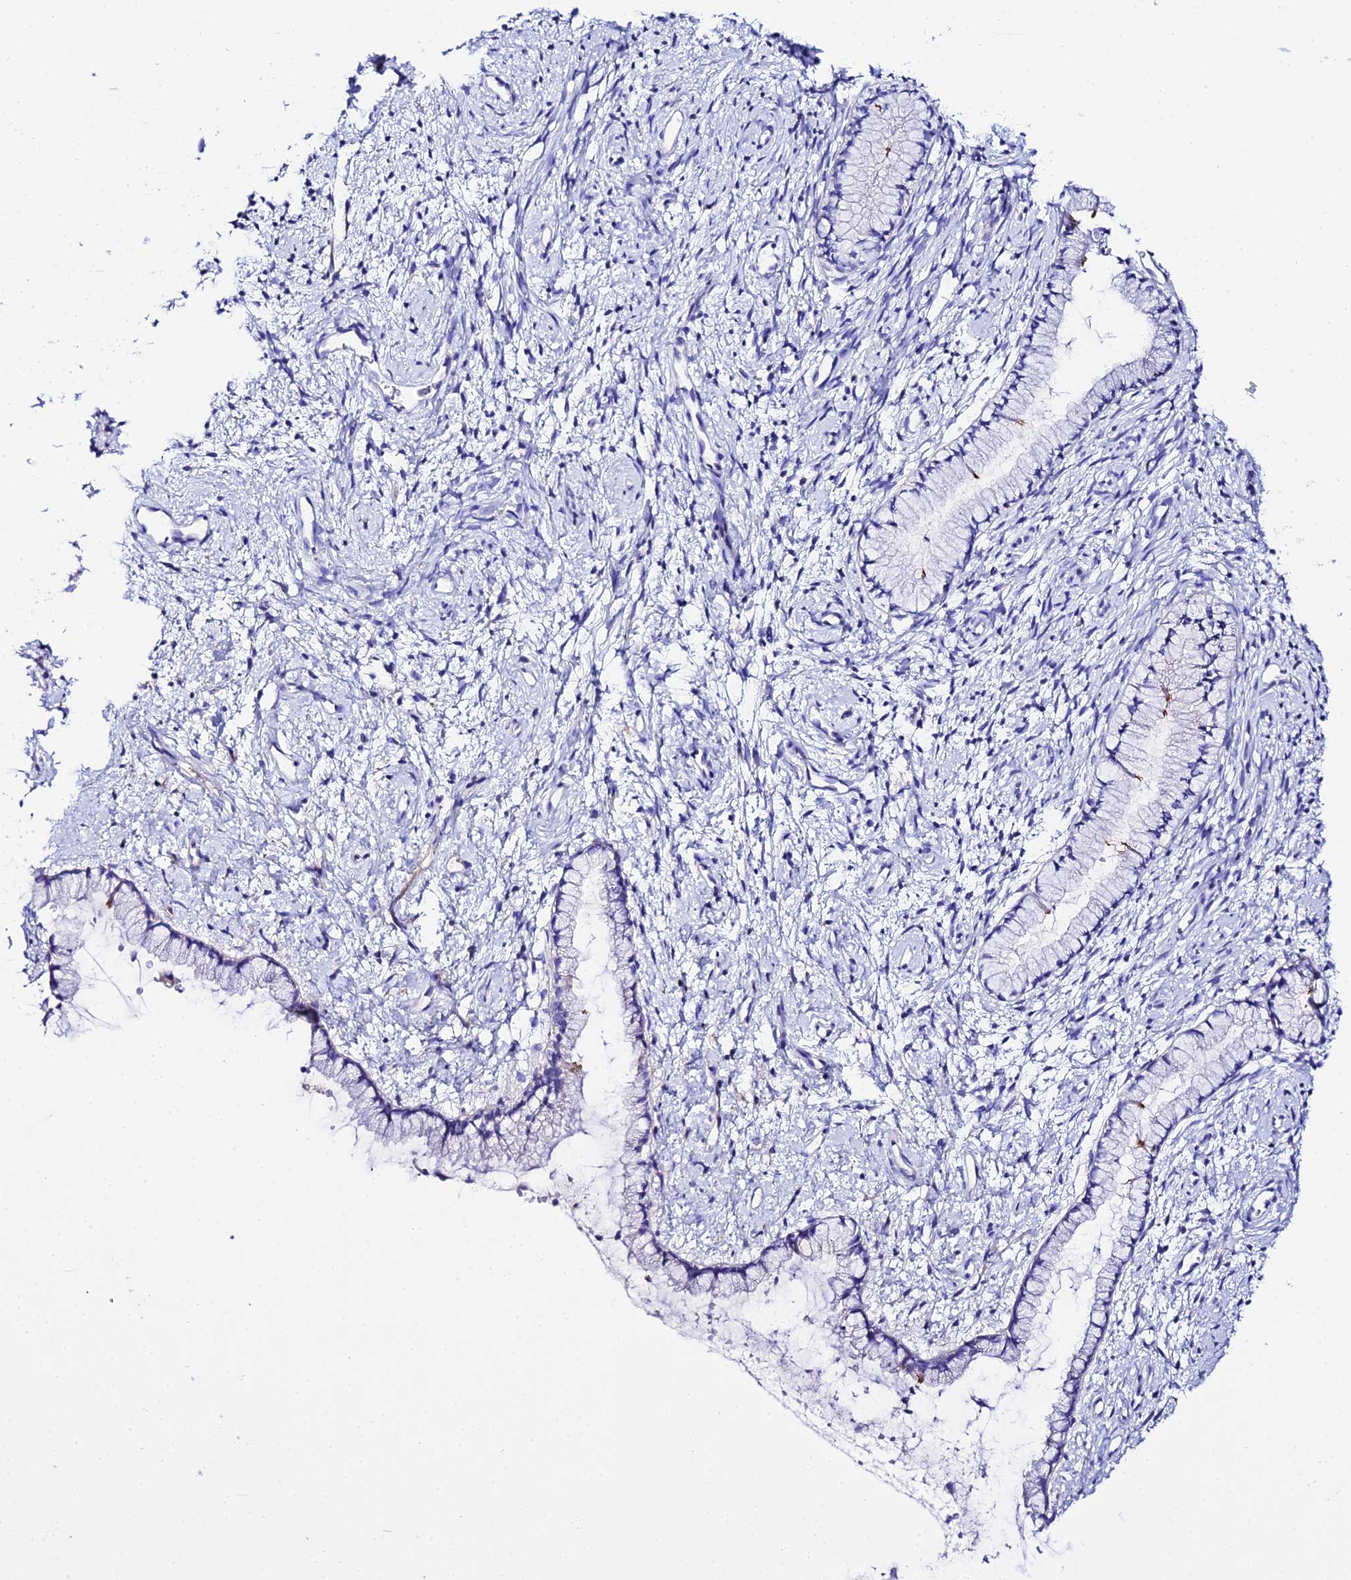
{"staining": {"intensity": "moderate", "quantity": "<25%", "location": "cytoplasmic/membranous"}, "tissue": "cervix", "cell_type": "Glandular cells", "image_type": "normal", "snomed": [{"axis": "morphology", "description": "Normal tissue, NOS"}, {"axis": "topography", "description": "Cervix"}], "caption": "Moderate cytoplasmic/membranous expression for a protein is identified in about <25% of glandular cells of normal cervix using IHC.", "gene": "TMEM117", "patient": {"sex": "female", "age": 57}}